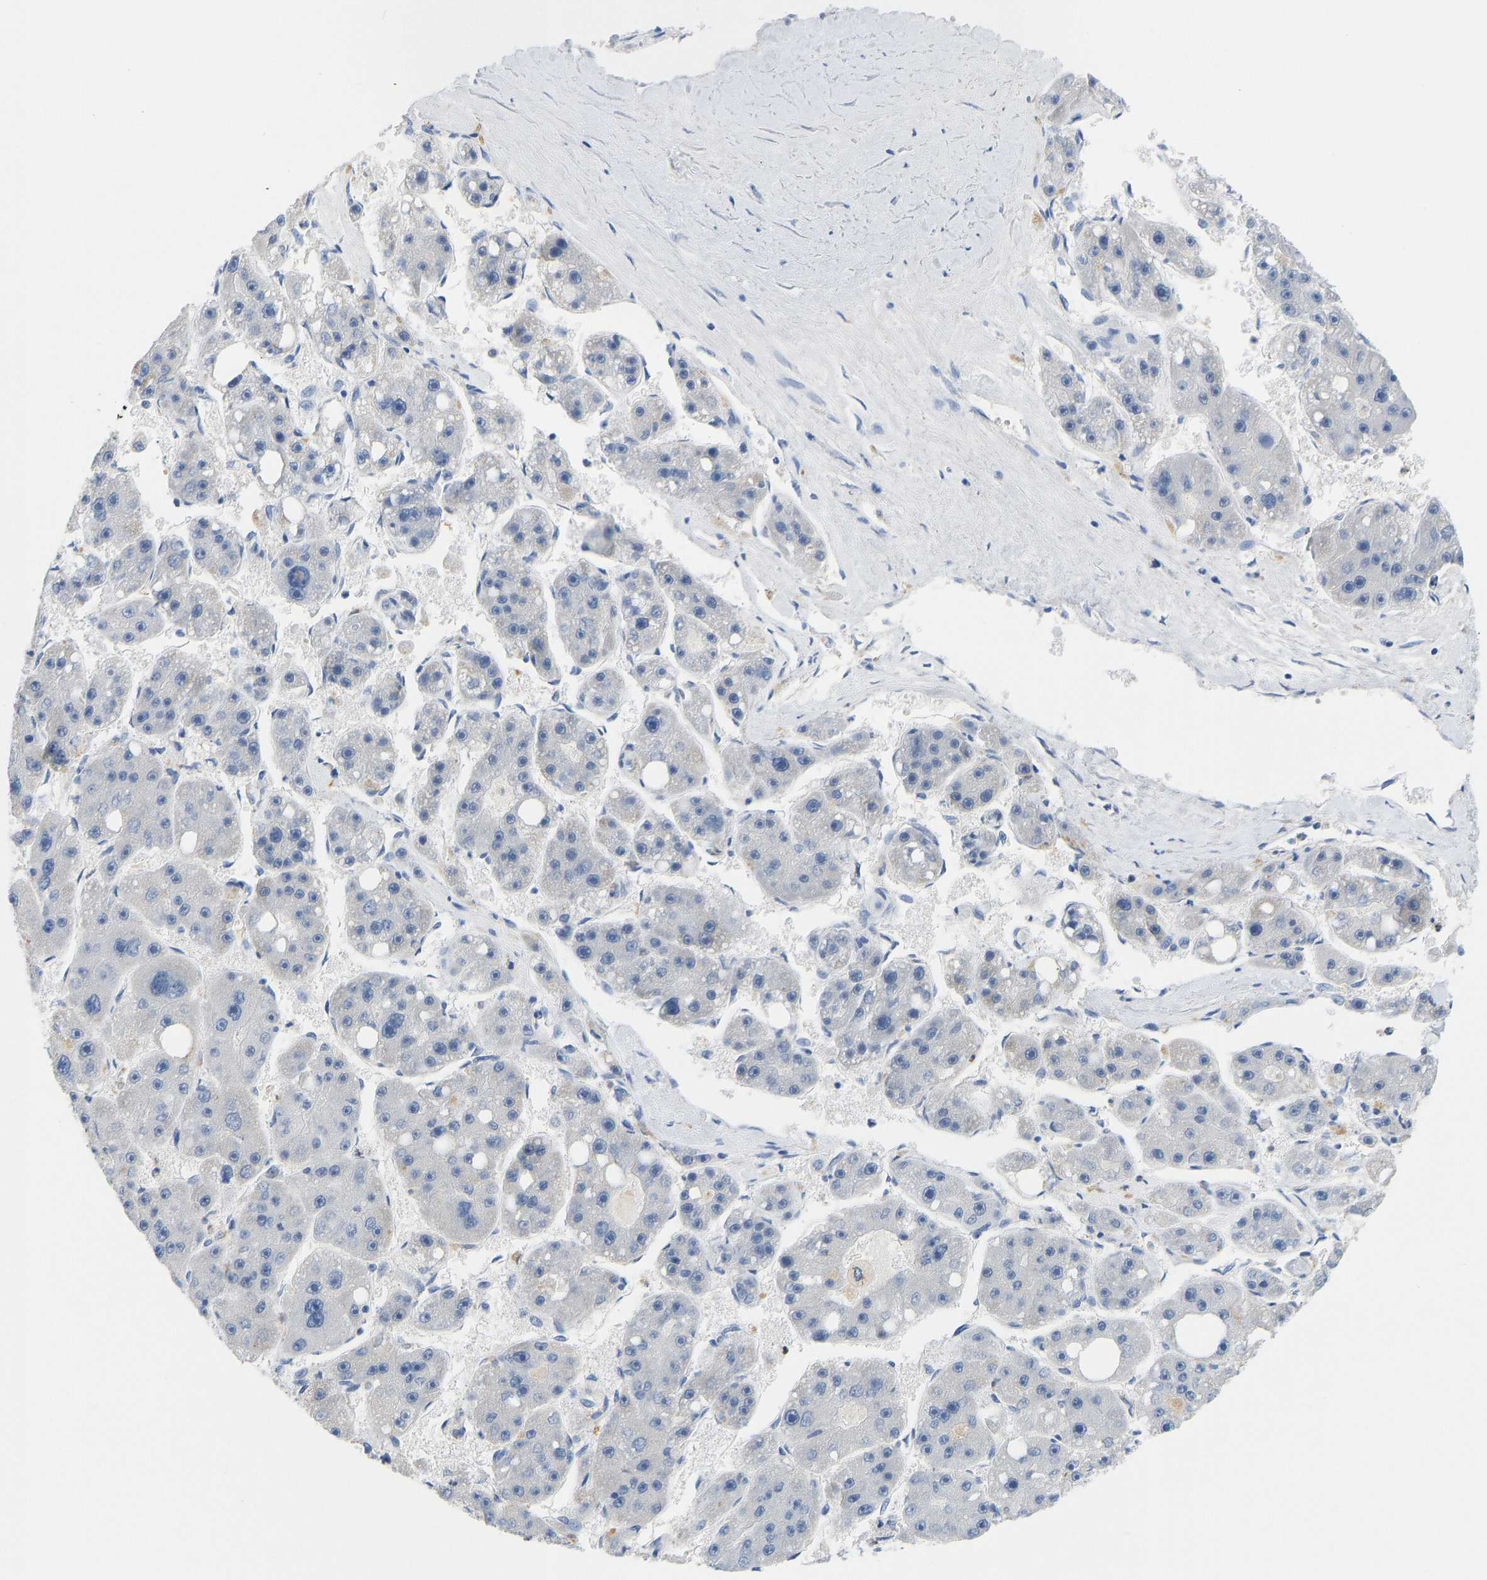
{"staining": {"intensity": "negative", "quantity": "none", "location": "none"}, "tissue": "liver cancer", "cell_type": "Tumor cells", "image_type": "cancer", "snomed": [{"axis": "morphology", "description": "Carcinoma, Hepatocellular, NOS"}, {"axis": "topography", "description": "Liver"}], "caption": "An image of liver cancer stained for a protein reveals no brown staining in tumor cells.", "gene": "TXNDC2", "patient": {"sex": "female", "age": 61}}